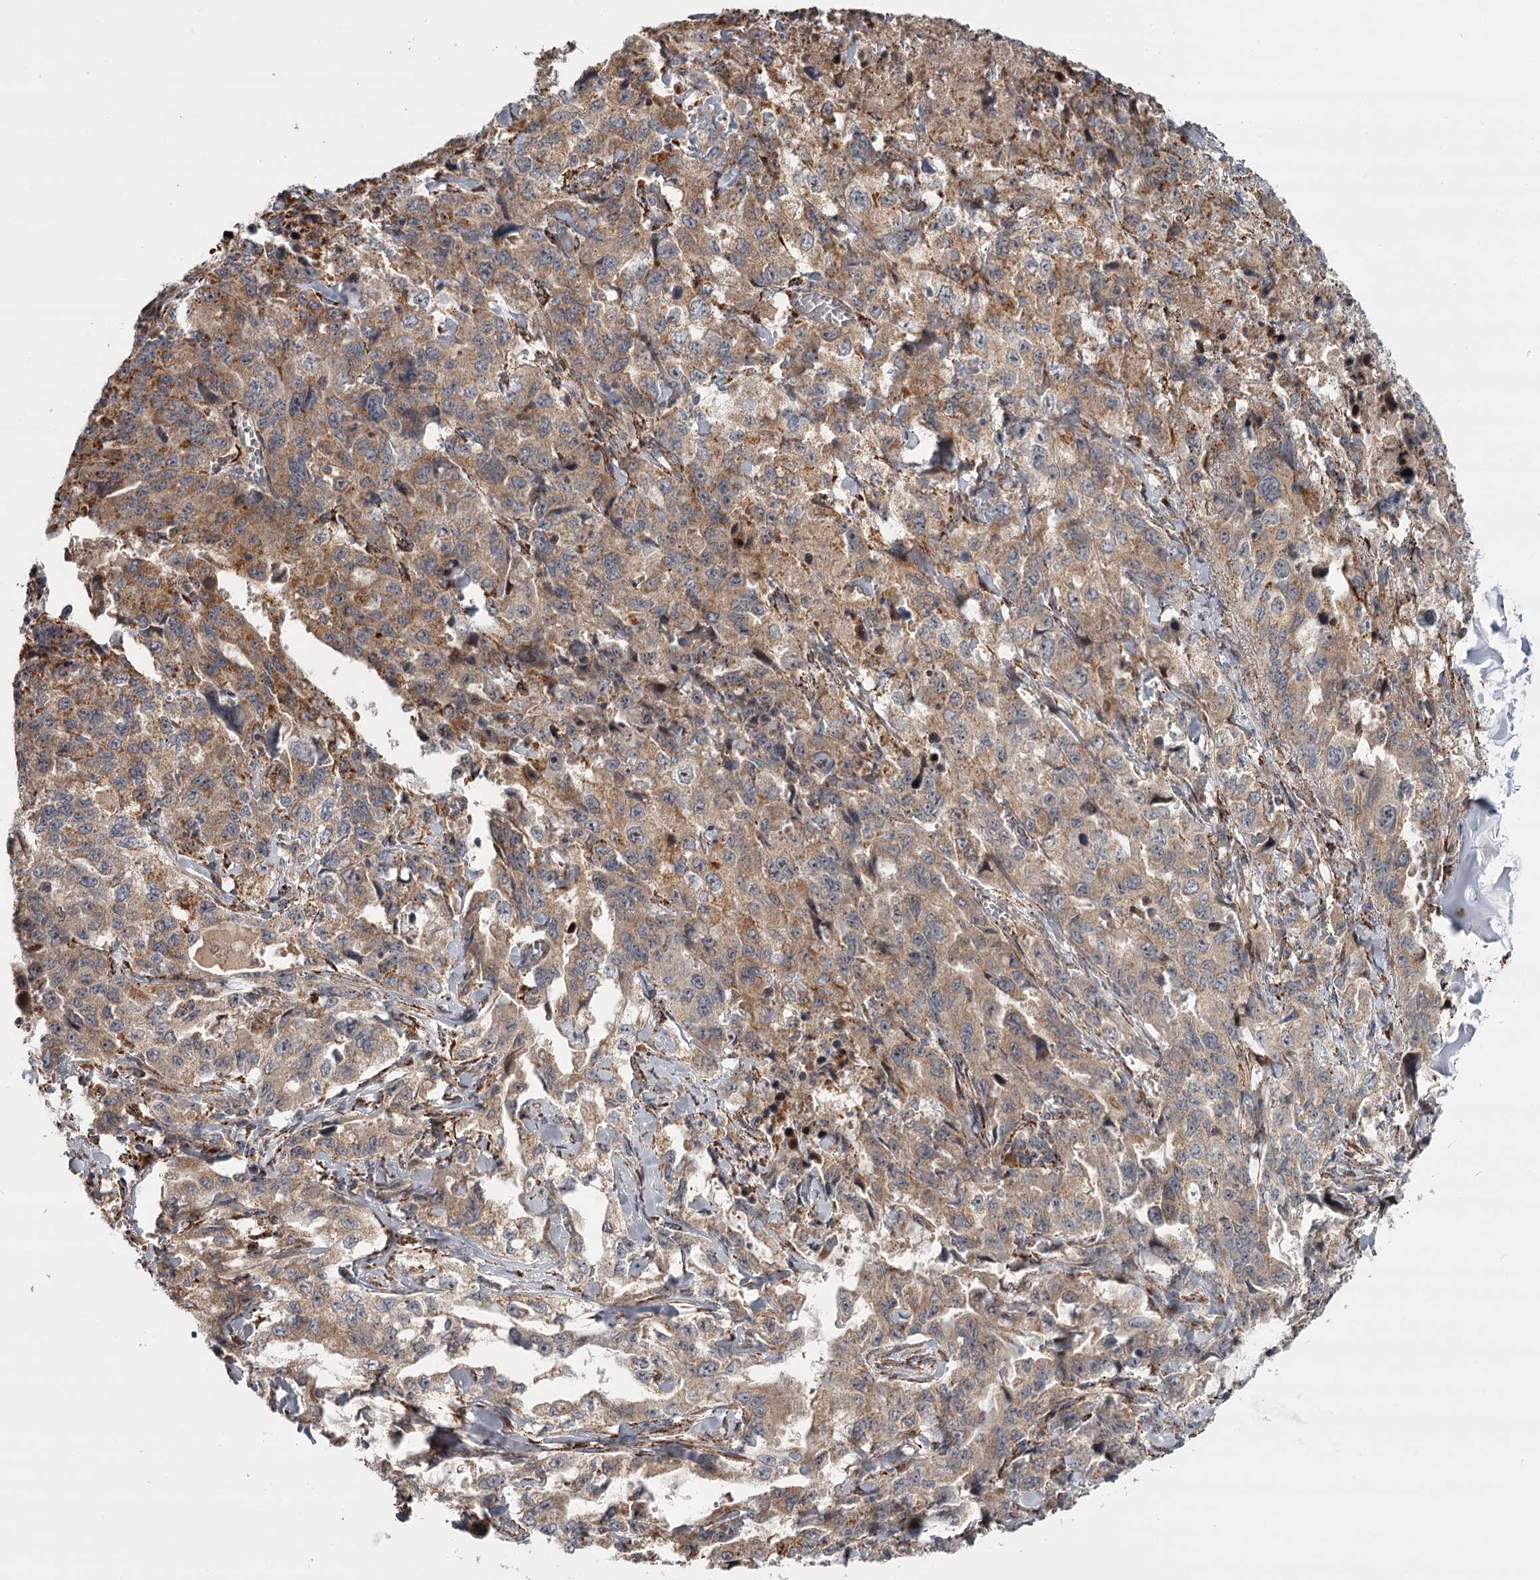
{"staining": {"intensity": "moderate", "quantity": "25%-75%", "location": "cytoplasmic/membranous"}, "tissue": "lung cancer", "cell_type": "Tumor cells", "image_type": "cancer", "snomed": [{"axis": "morphology", "description": "Adenocarcinoma, NOS"}, {"axis": "topography", "description": "Lung"}], "caption": "A histopathology image showing moderate cytoplasmic/membranous expression in about 25%-75% of tumor cells in lung cancer, as visualized by brown immunohistochemical staining.", "gene": "CDC123", "patient": {"sex": "female", "age": 51}}